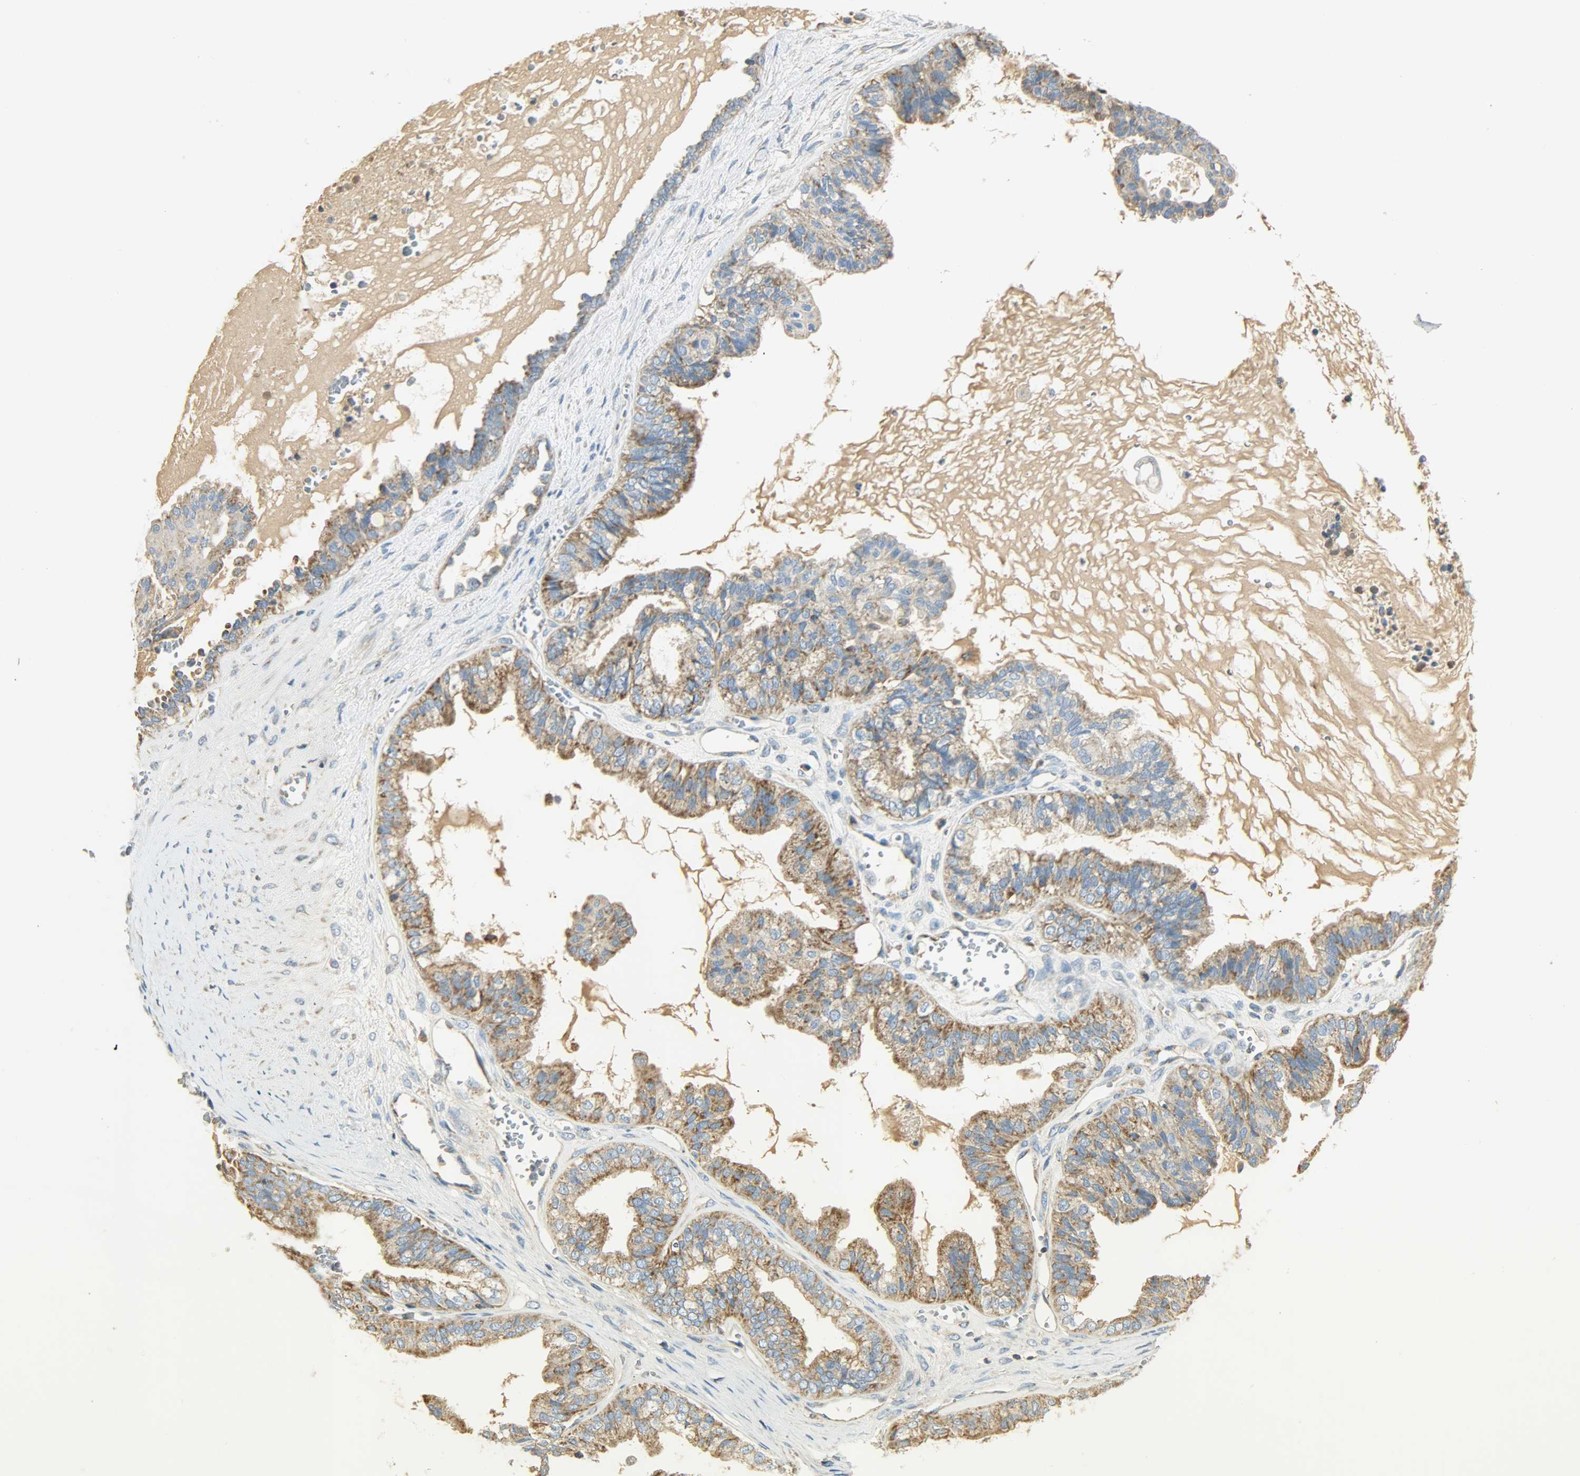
{"staining": {"intensity": "moderate", "quantity": ">75%", "location": "cytoplasmic/membranous"}, "tissue": "ovarian cancer", "cell_type": "Tumor cells", "image_type": "cancer", "snomed": [{"axis": "morphology", "description": "Carcinoma, NOS"}, {"axis": "morphology", "description": "Carcinoma, endometroid"}, {"axis": "topography", "description": "Ovary"}], "caption": "Ovarian cancer tissue displays moderate cytoplasmic/membranous staining in about >75% of tumor cells", "gene": "NNT", "patient": {"sex": "female", "age": 50}}